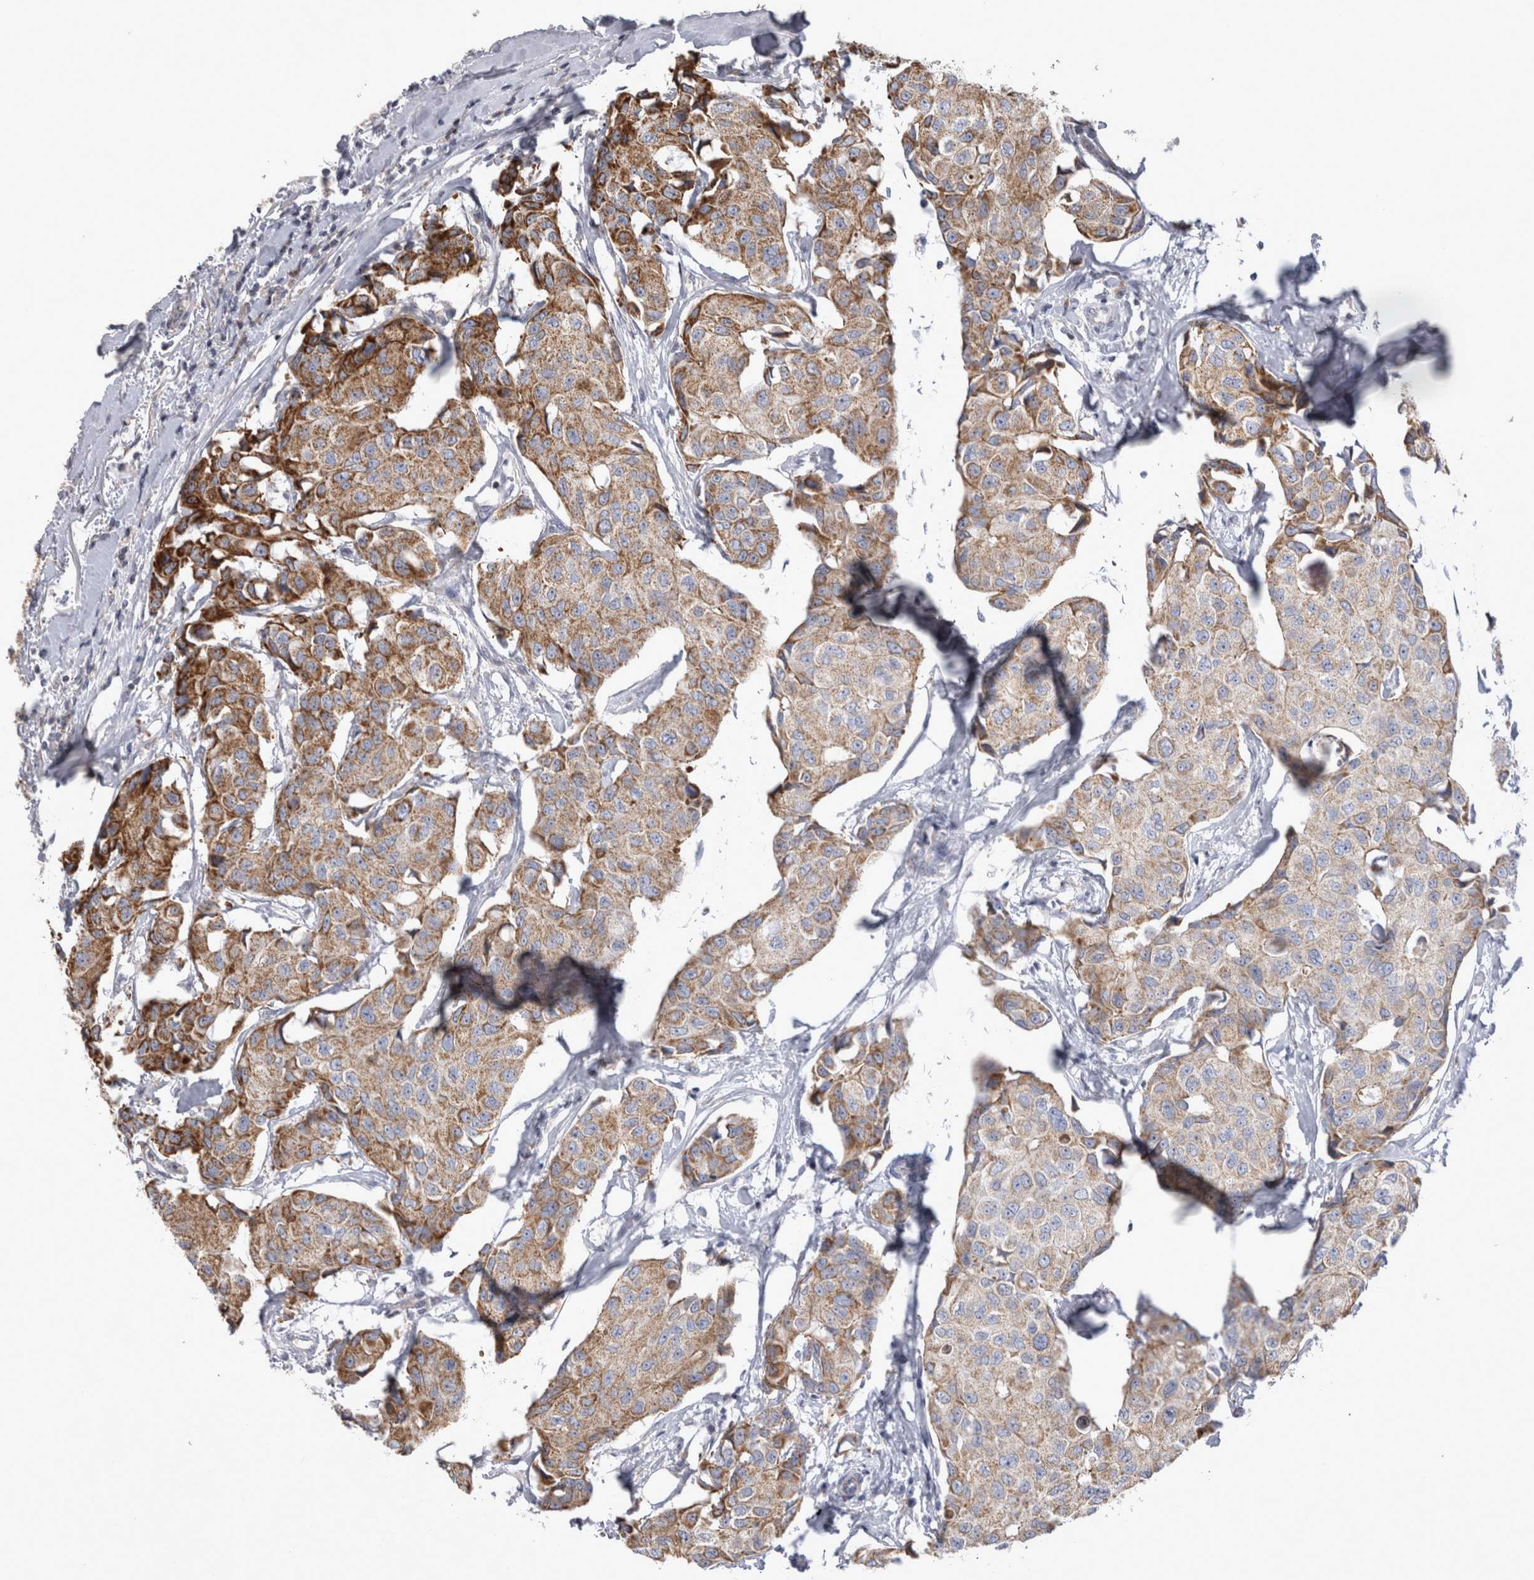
{"staining": {"intensity": "moderate", "quantity": ">75%", "location": "cytoplasmic/membranous"}, "tissue": "breast cancer", "cell_type": "Tumor cells", "image_type": "cancer", "snomed": [{"axis": "morphology", "description": "Duct carcinoma"}, {"axis": "topography", "description": "Breast"}], "caption": "Invasive ductal carcinoma (breast) stained for a protein (brown) shows moderate cytoplasmic/membranous positive positivity in approximately >75% of tumor cells.", "gene": "TSPOAP1", "patient": {"sex": "female", "age": 80}}